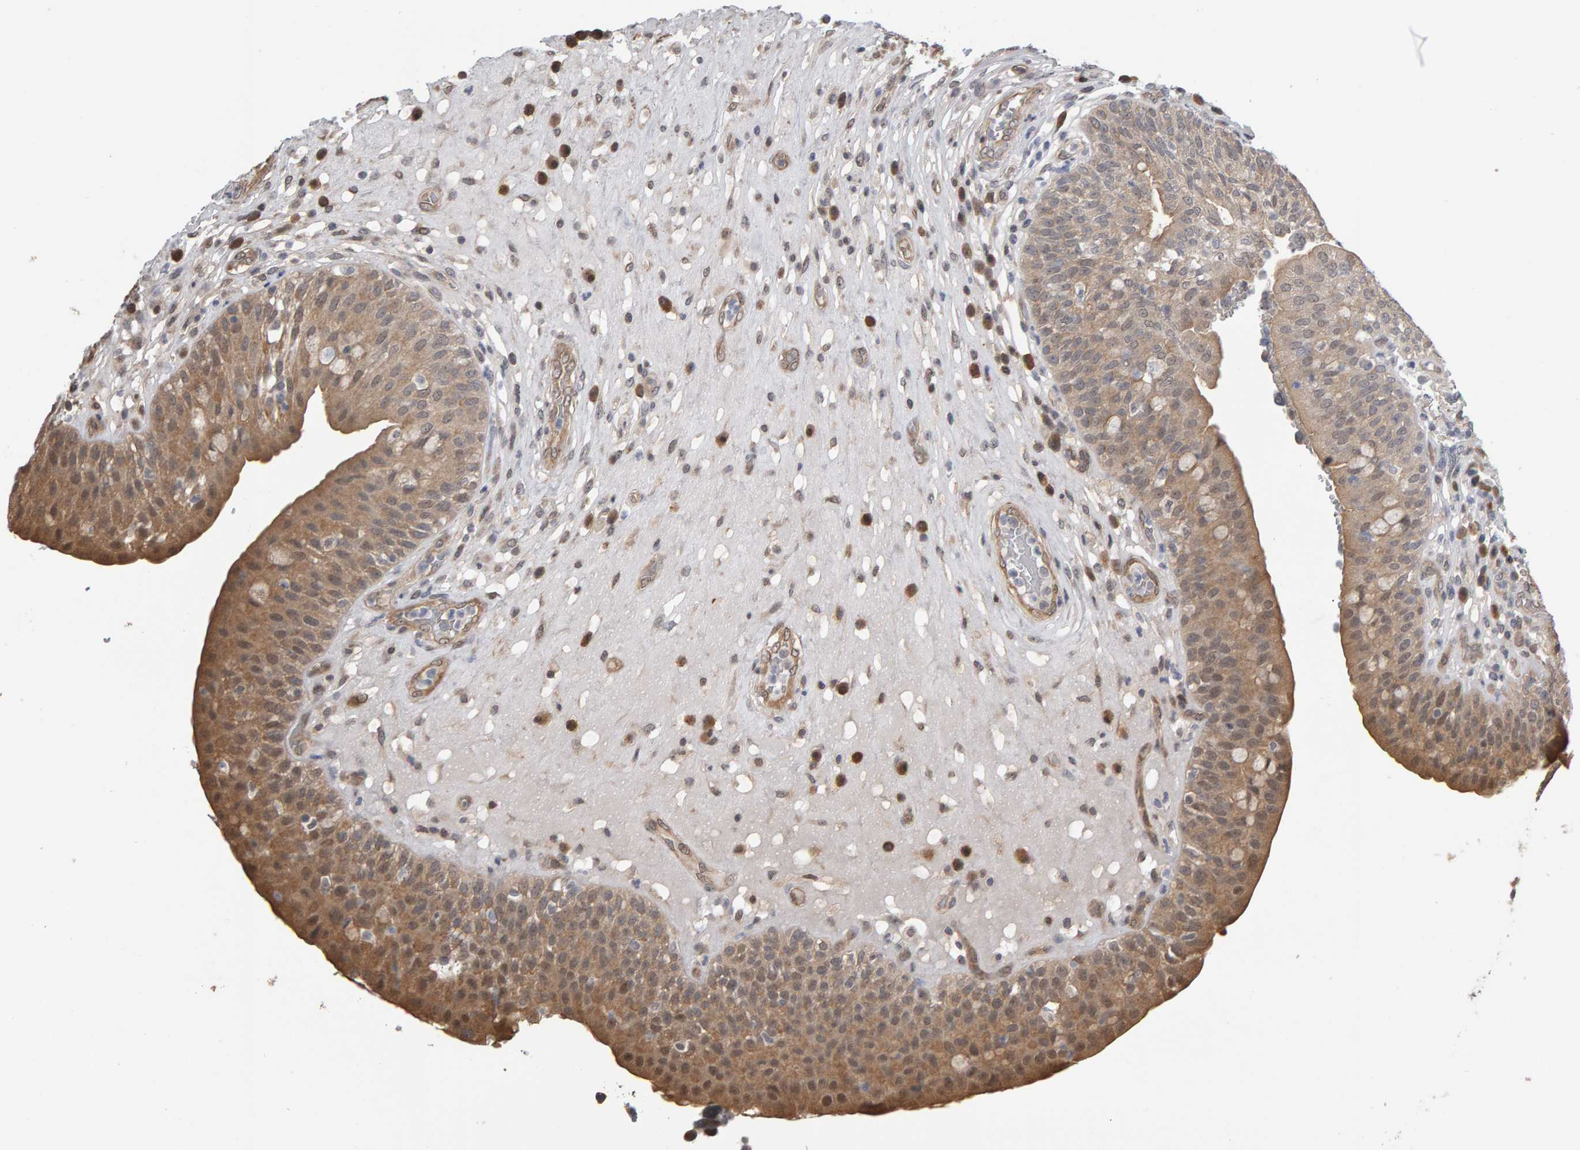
{"staining": {"intensity": "moderate", "quantity": ">75%", "location": "cytoplasmic/membranous"}, "tissue": "urinary bladder", "cell_type": "Urothelial cells", "image_type": "normal", "snomed": [{"axis": "morphology", "description": "Normal tissue, NOS"}, {"axis": "topography", "description": "Urinary bladder"}], "caption": "Urothelial cells demonstrate medium levels of moderate cytoplasmic/membranous expression in approximately >75% of cells in benign urinary bladder. (DAB (3,3'-diaminobenzidine) IHC with brightfield microscopy, high magnification).", "gene": "COASY", "patient": {"sex": "female", "age": 62}}